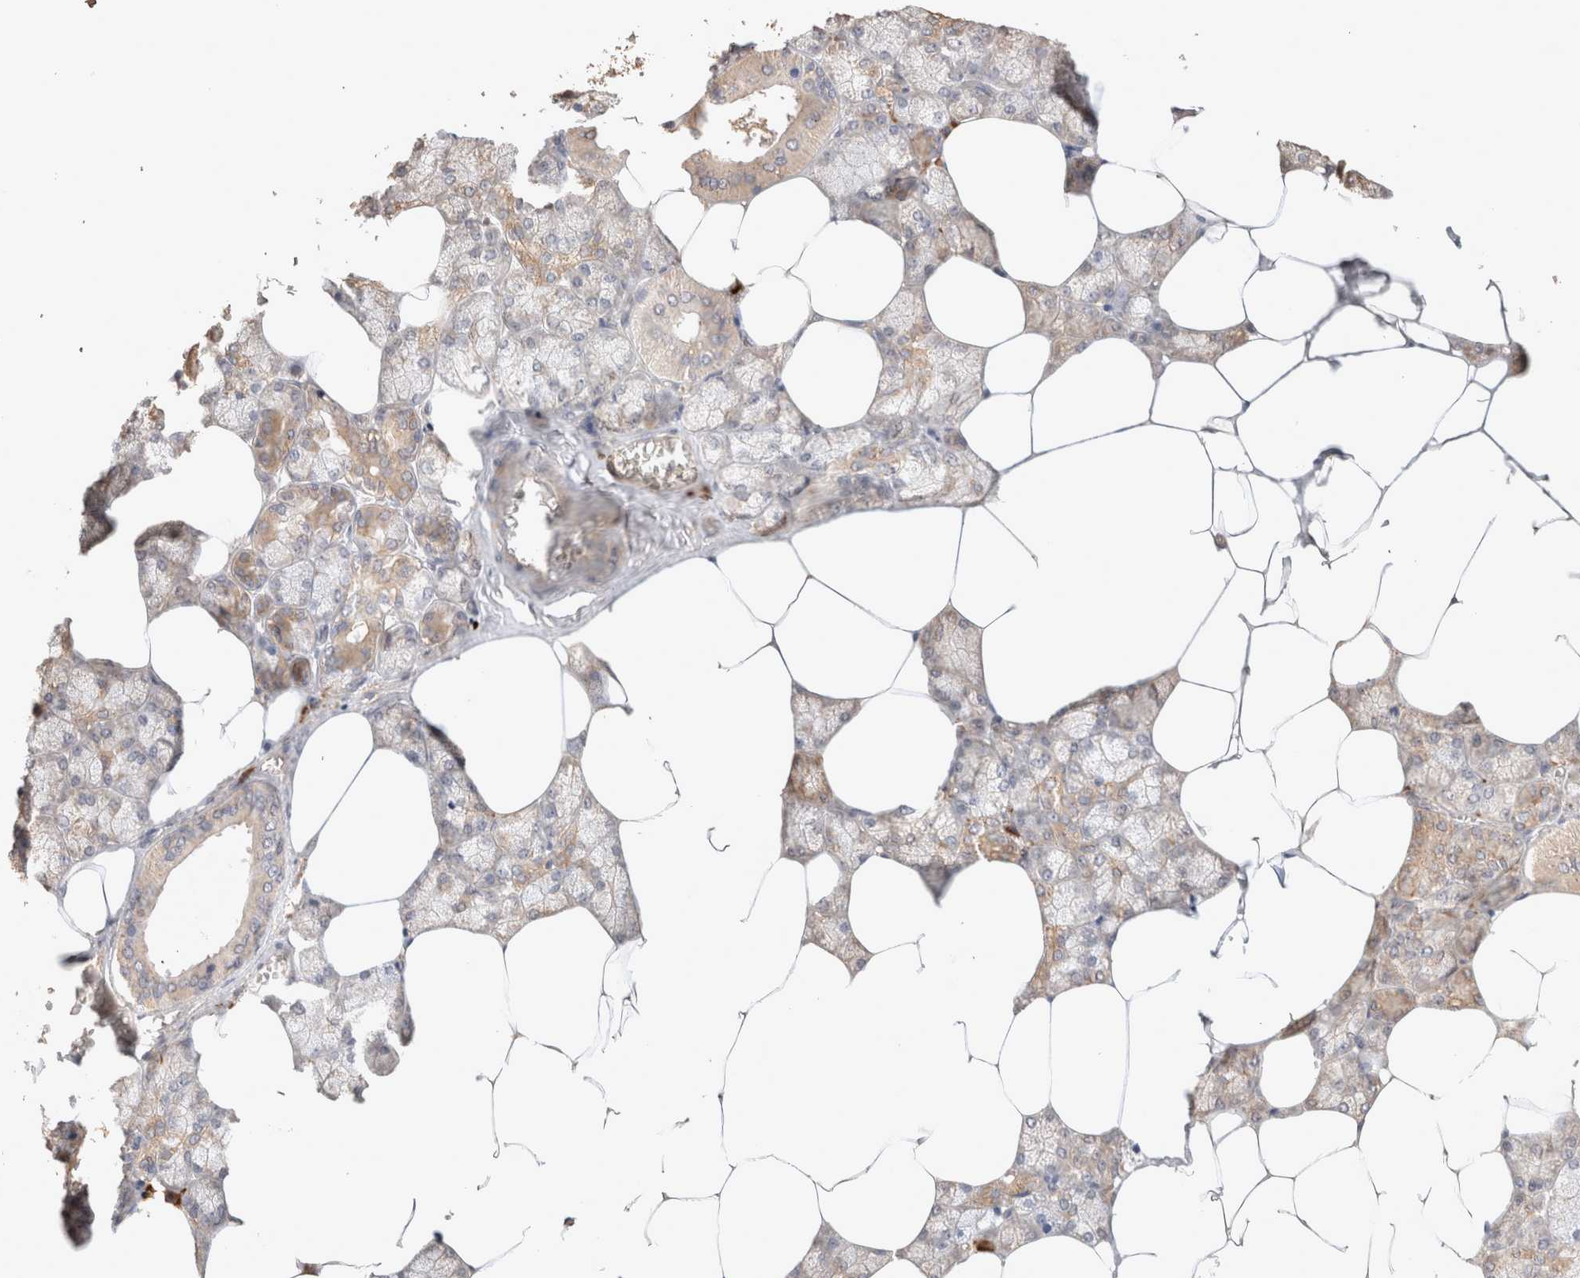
{"staining": {"intensity": "moderate", "quantity": "25%-75%", "location": "cytoplasmic/membranous"}, "tissue": "salivary gland", "cell_type": "Glandular cells", "image_type": "normal", "snomed": [{"axis": "morphology", "description": "Normal tissue, NOS"}, {"axis": "topography", "description": "Salivary gland"}], "caption": "Immunohistochemistry image of normal salivary gland stained for a protein (brown), which reveals medium levels of moderate cytoplasmic/membranous positivity in approximately 25%-75% of glandular cells.", "gene": "HROB", "patient": {"sex": "male", "age": 62}}